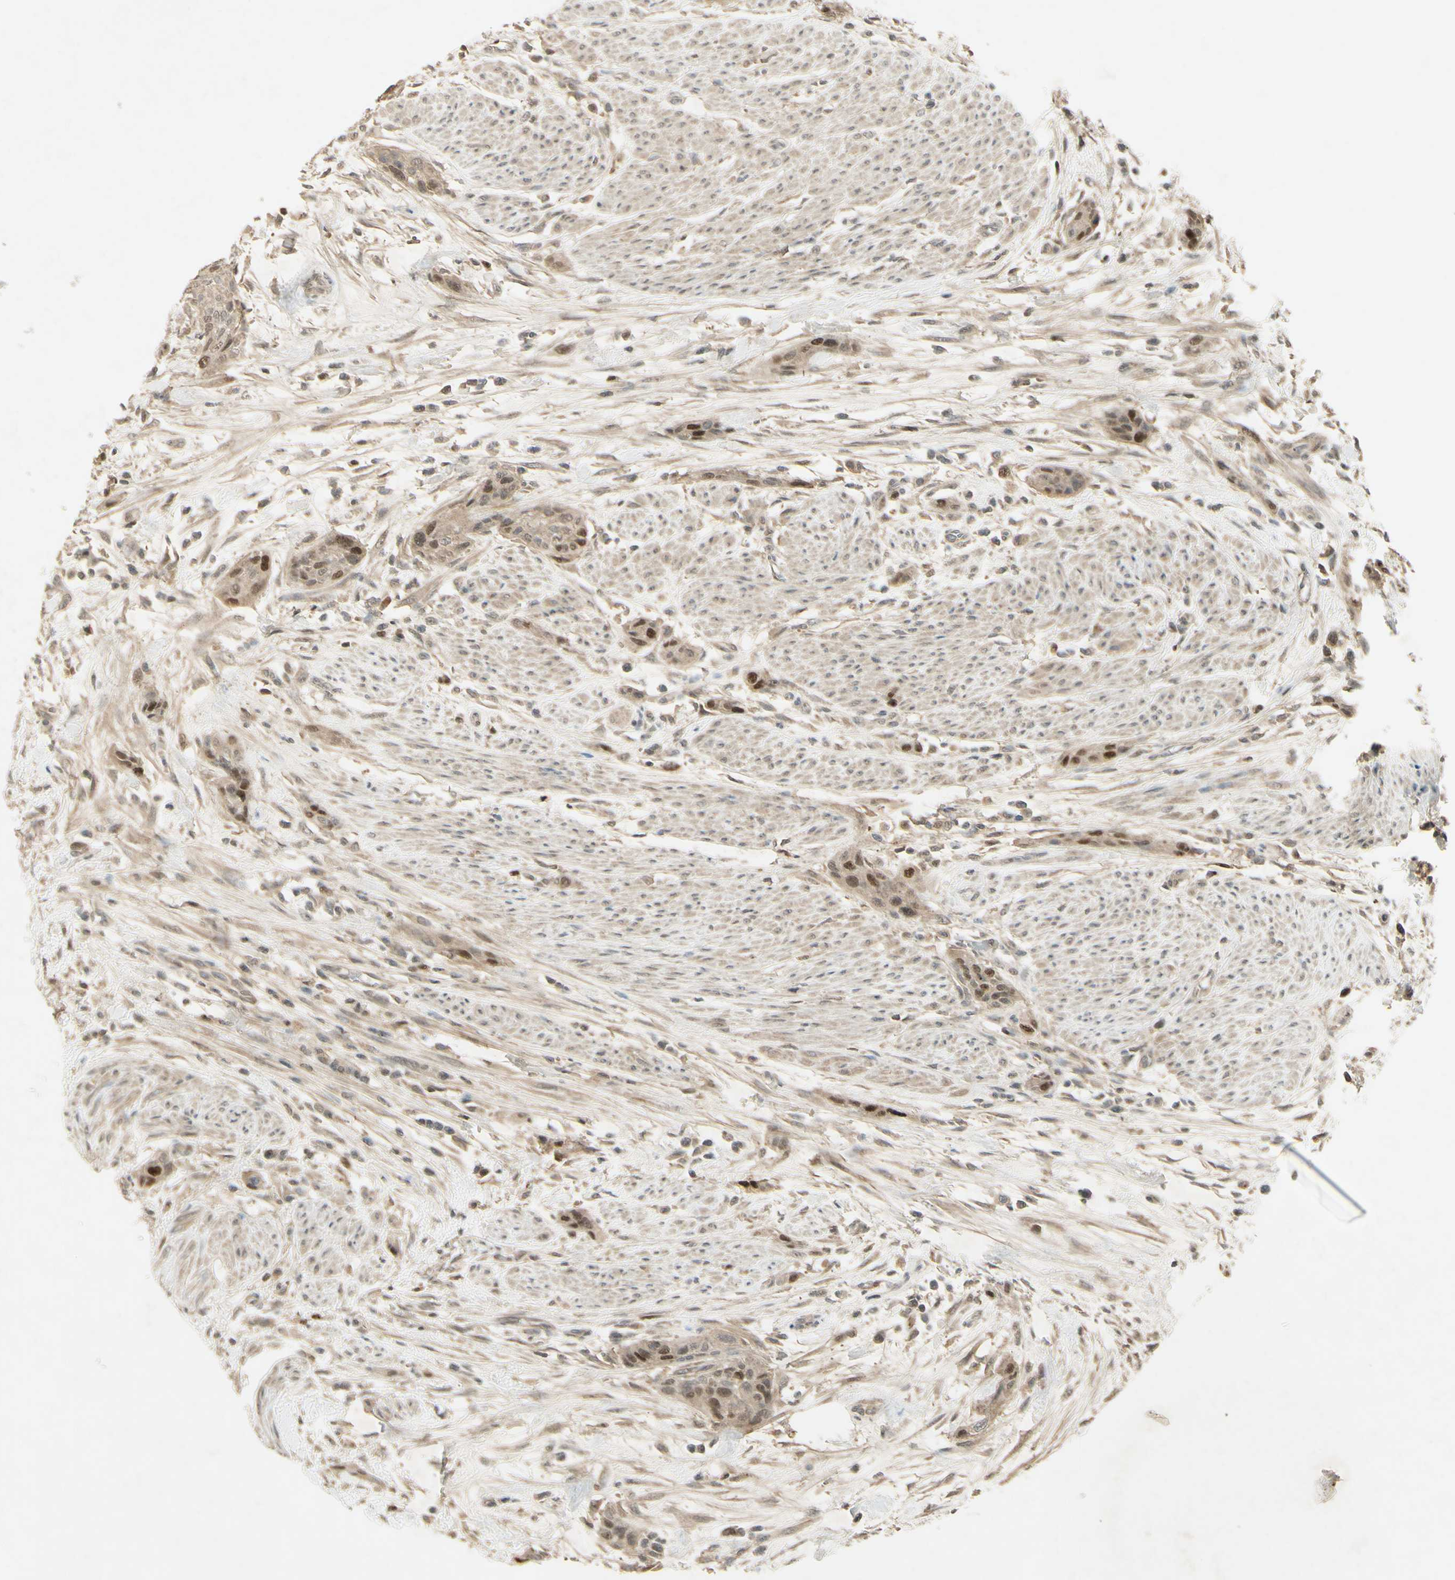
{"staining": {"intensity": "moderate", "quantity": "<25%", "location": "nuclear"}, "tissue": "urothelial cancer", "cell_type": "Tumor cells", "image_type": "cancer", "snomed": [{"axis": "morphology", "description": "Urothelial carcinoma, High grade"}, {"axis": "topography", "description": "Urinary bladder"}], "caption": "High-magnification brightfield microscopy of high-grade urothelial carcinoma stained with DAB (3,3'-diaminobenzidine) (brown) and counterstained with hematoxylin (blue). tumor cells exhibit moderate nuclear positivity is appreciated in about<25% of cells. Using DAB (3,3'-diaminobenzidine) (brown) and hematoxylin (blue) stains, captured at high magnification using brightfield microscopy.", "gene": "RAD18", "patient": {"sex": "male", "age": 35}}